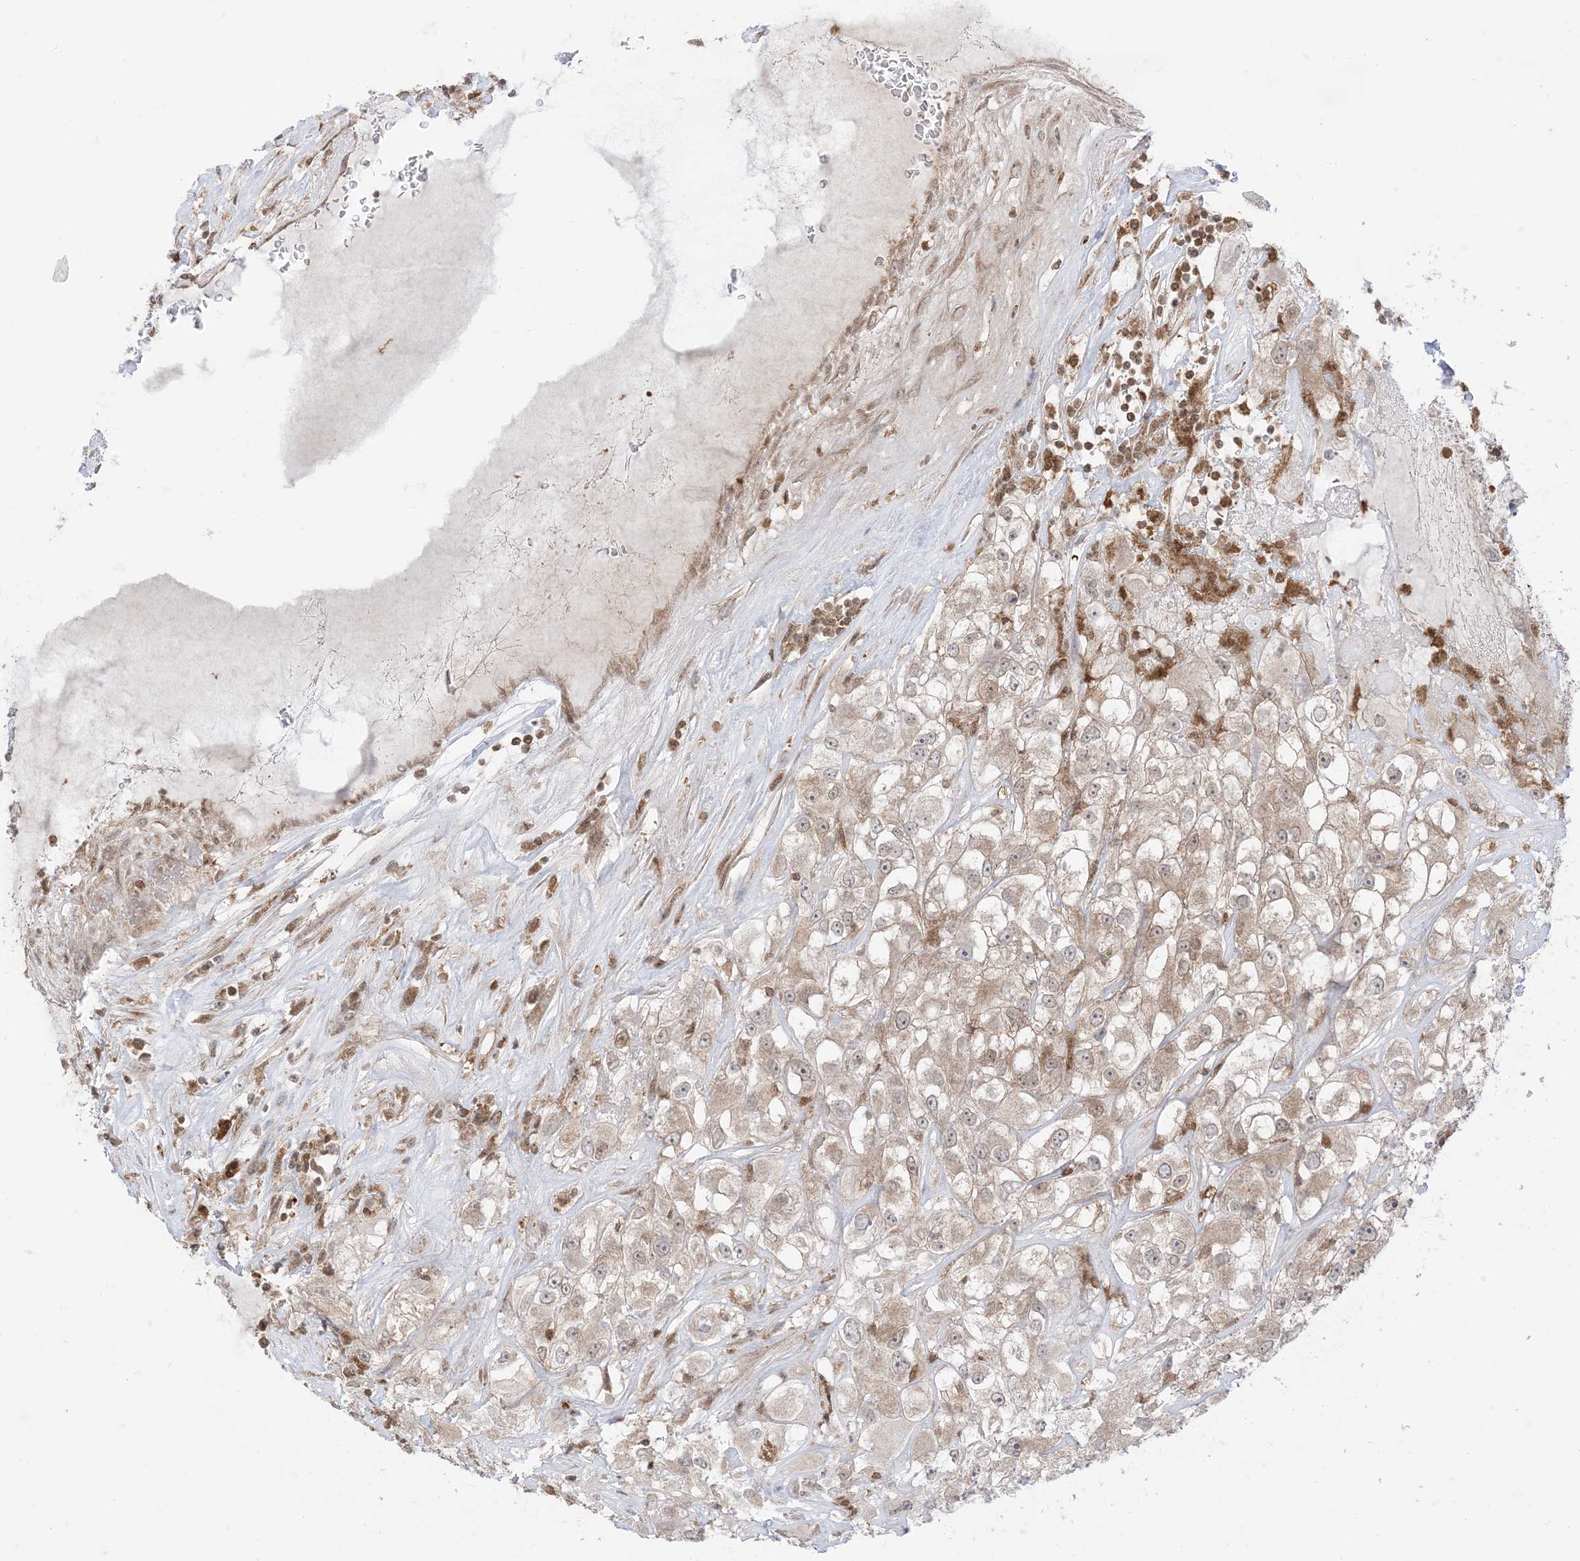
{"staining": {"intensity": "weak", "quantity": "25%-75%", "location": "cytoplasmic/membranous"}, "tissue": "renal cancer", "cell_type": "Tumor cells", "image_type": "cancer", "snomed": [{"axis": "morphology", "description": "Adenocarcinoma, NOS"}, {"axis": "topography", "description": "Kidney"}], "caption": "A low amount of weak cytoplasmic/membranous positivity is identified in about 25%-75% of tumor cells in renal adenocarcinoma tissue.", "gene": "PTPA", "patient": {"sex": "female", "age": 52}}